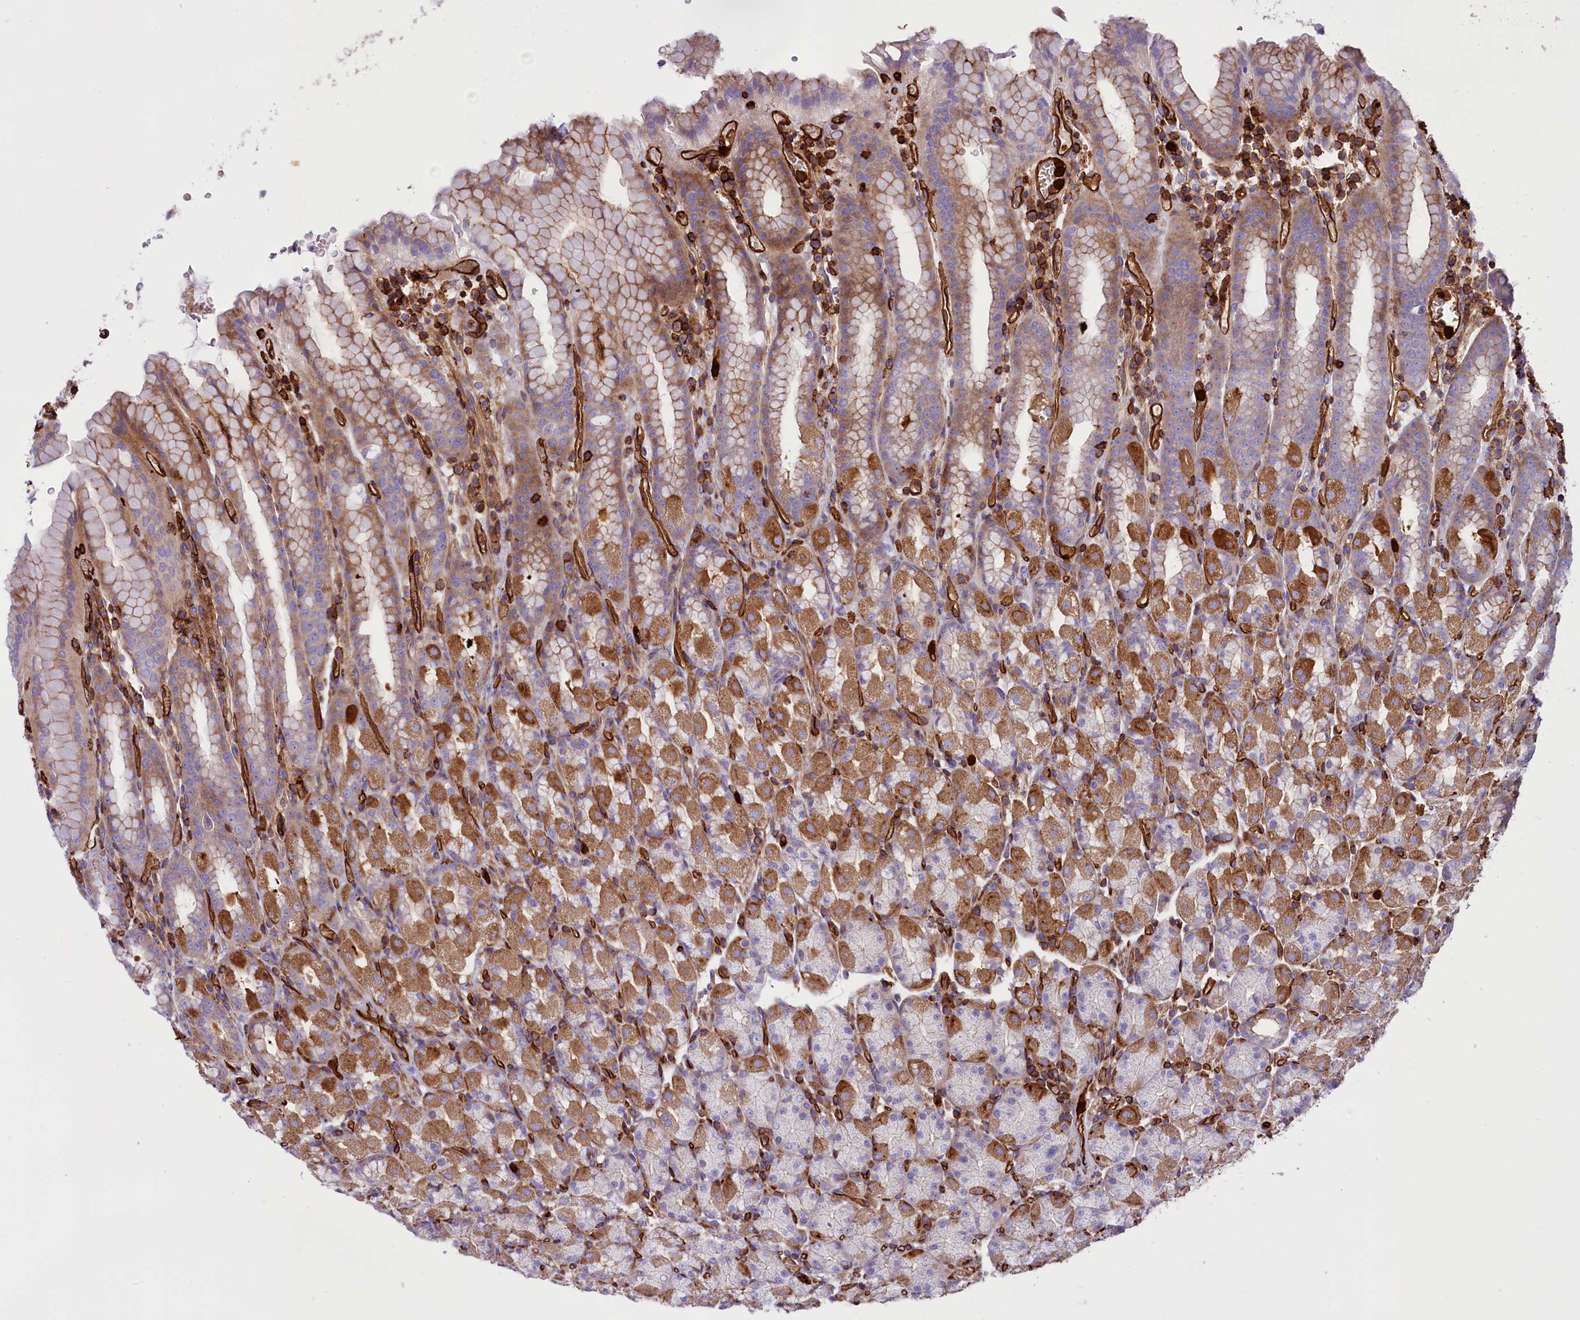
{"staining": {"intensity": "moderate", "quantity": "25%-75%", "location": "cytoplasmic/membranous"}, "tissue": "stomach", "cell_type": "Glandular cells", "image_type": "normal", "snomed": [{"axis": "morphology", "description": "Normal tissue, NOS"}, {"axis": "topography", "description": "Stomach, upper"}, {"axis": "topography", "description": "Stomach, lower"}, {"axis": "topography", "description": "Small intestine"}], "caption": "This image demonstrates immunohistochemistry staining of unremarkable human stomach, with medium moderate cytoplasmic/membranous positivity in approximately 25%-75% of glandular cells.", "gene": "CD99L2", "patient": {"sex": "male", "age": 68}}